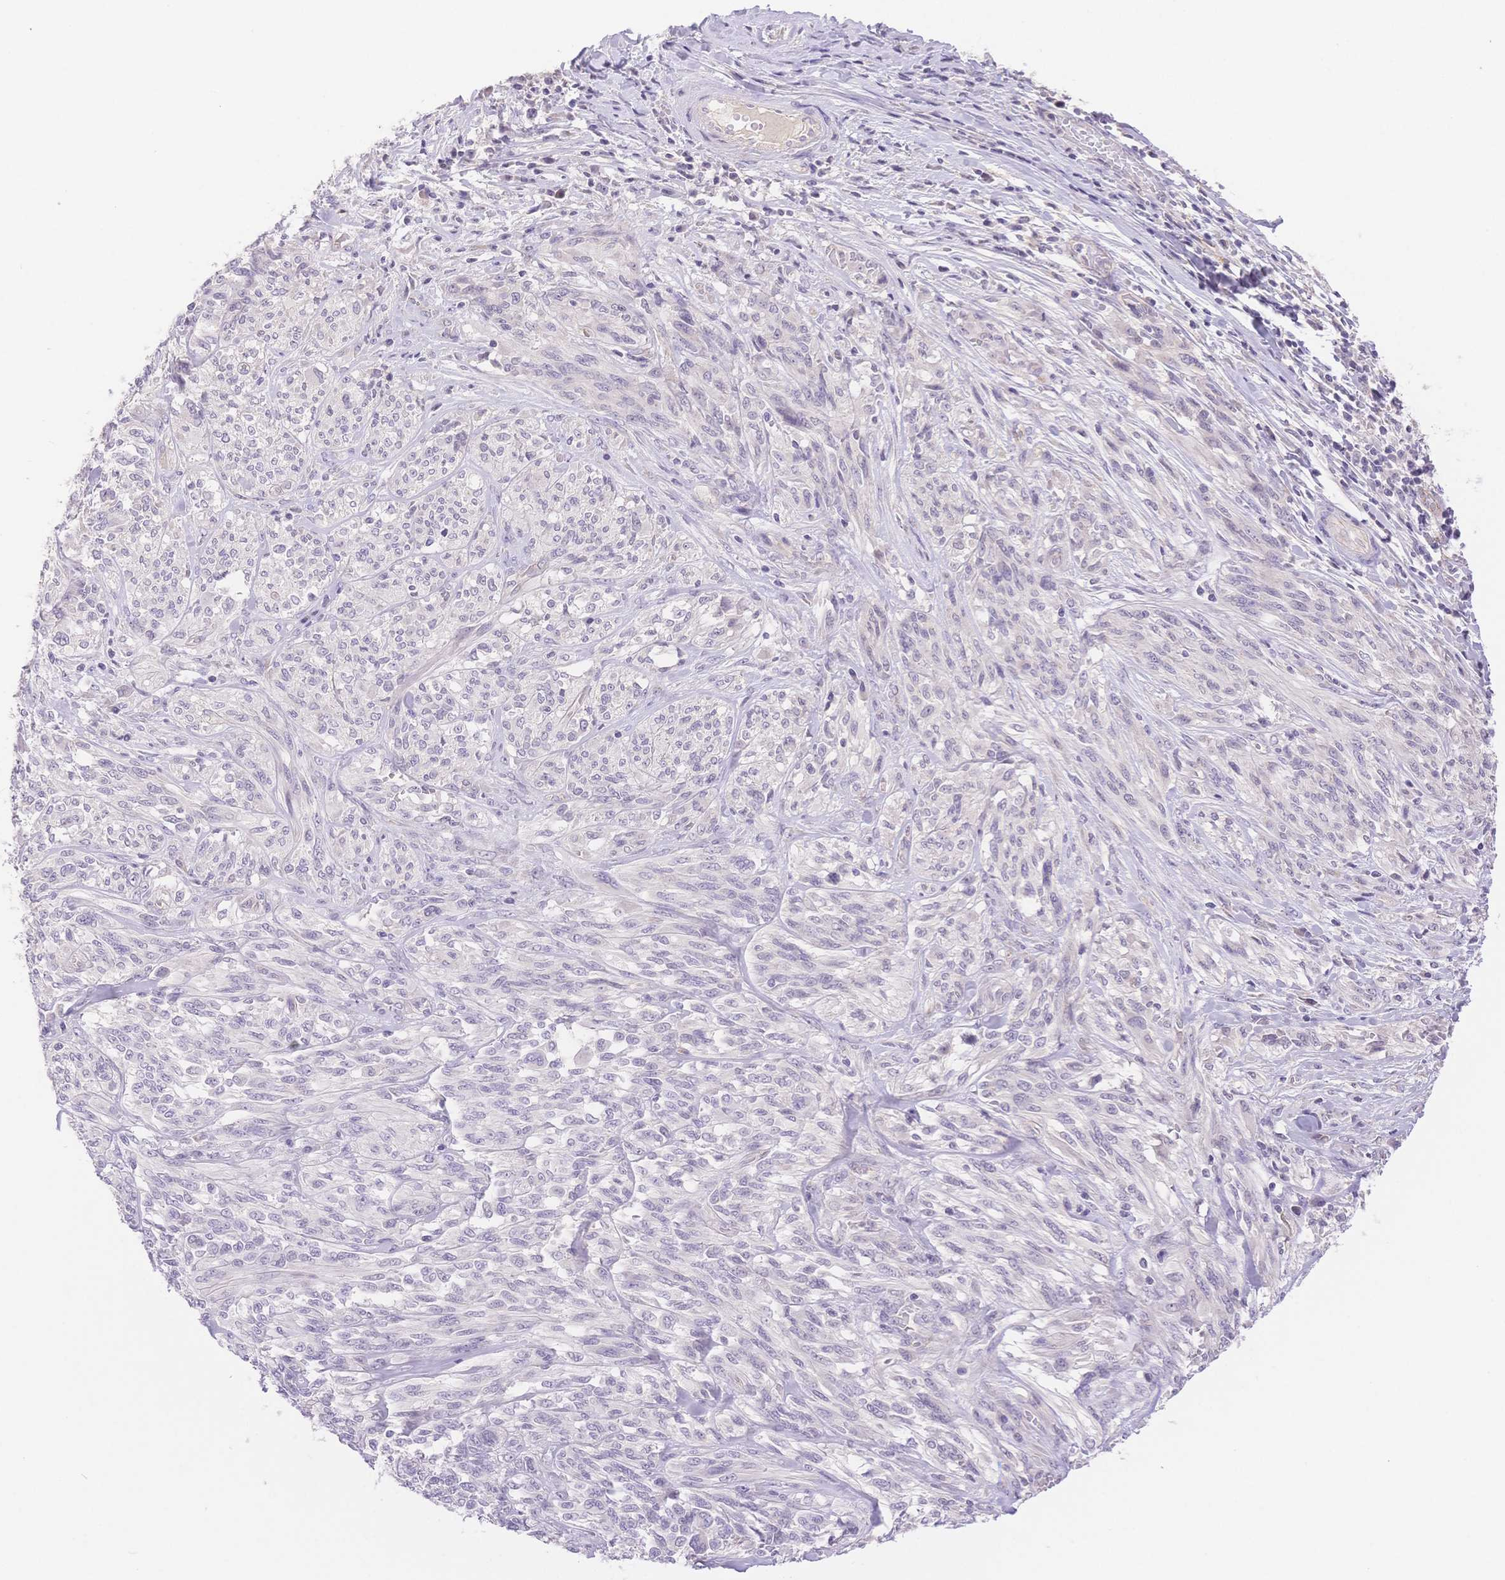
{"staining": {"intensity": "negative", "quantity": "none", "location": "none"}, "tissue": "melanoma", "cell_type": "Tumor cells", "image_type": "cancer", "snomed": [{"axis": "morphology", "description": "Malignant melanoma, NOS"}, {"axis": "topography", "description": "Skin"}], "caption": "A high-resolution image shows immunohistochemistry (IHC) staining of melanoma, which exhibits no significant positivity in tumor cells.", "gene": "MYOM1", "patient": {"sex": "female", "age": 91}}